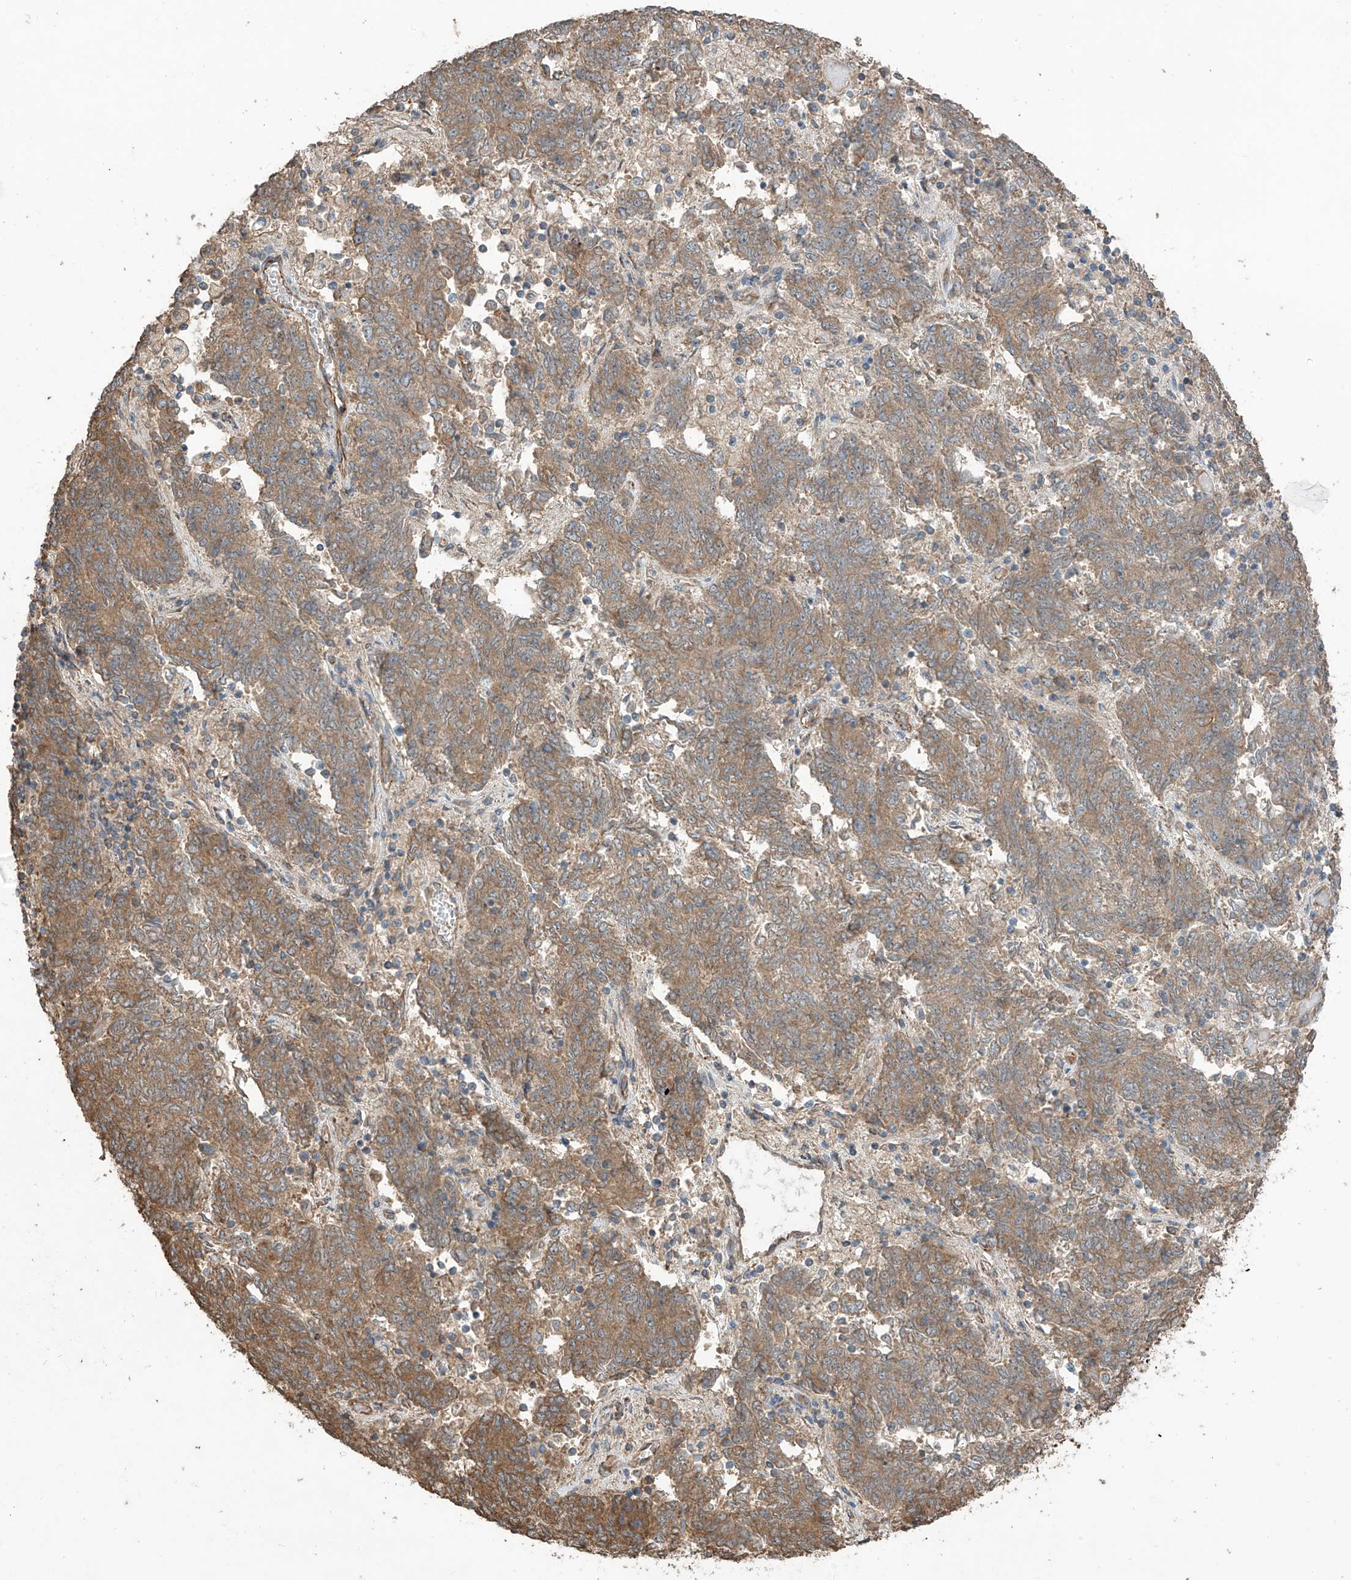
{"staining": {"intensity": "moderate", "quantity": ">75%", "location": "cytoplasmic/membranous"}, "tissue": "endometrial cancer", "cell_type": "Tumor cells", "image_type": "cancer", "snomed": [{"axis": "morphology", "description": "Adenocarcinoma, NOS"}, {"axis": "topography", "description": "Endometrium"}], "caption": "Immunohistochemistry of human endometrial adenocarcinoma displays medium levels of moderate cytoplasmic/membranous staining in about >75% of tumor cells. The protein is shown in brown color, while the nuclei are stained blue.", "gene": "AGBL5", "patient": {"sex": "female", "age": 80}}